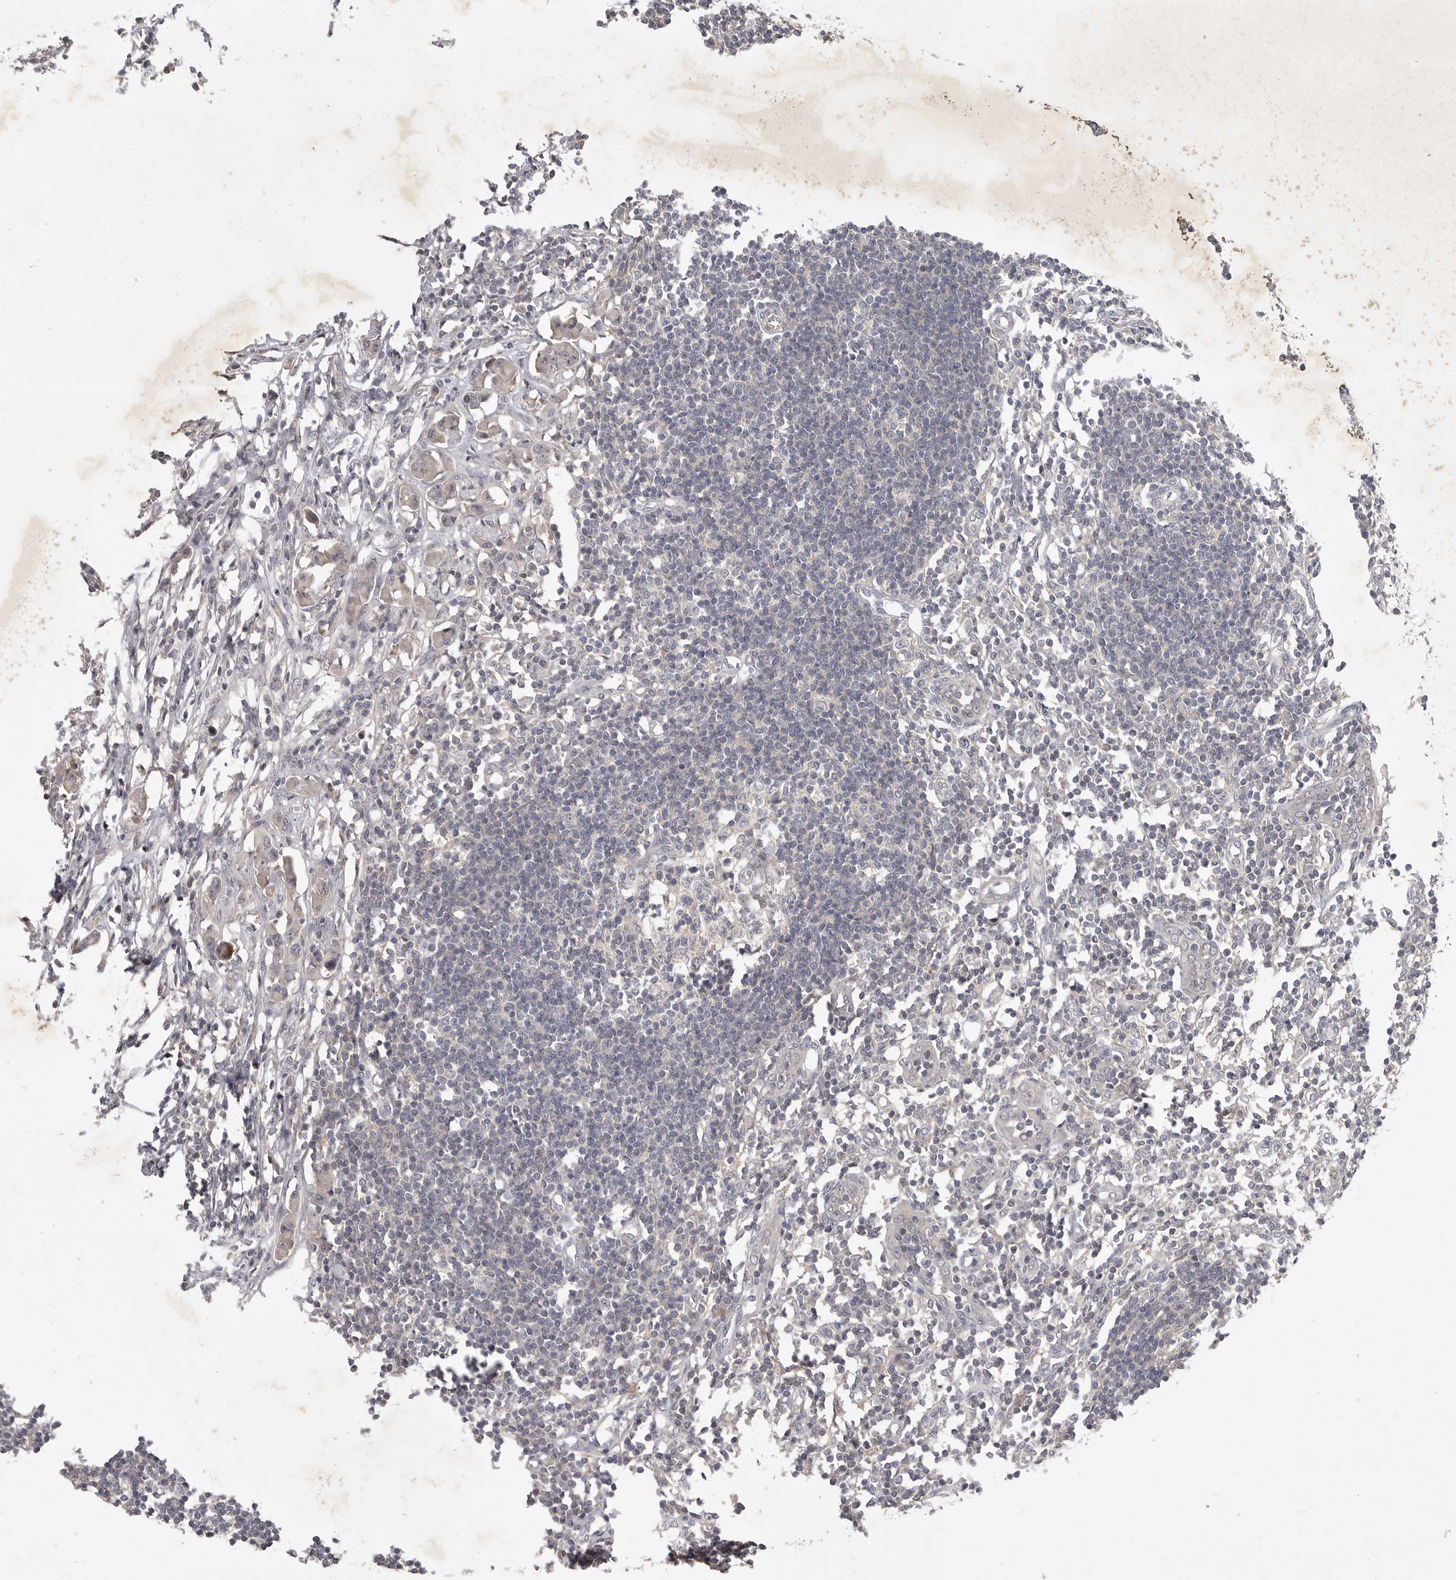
{"staining": {"intensity": "negative", "quantity": "none", "location": "none"}, "tissue": "lymph node", "cell_type": "Germinal center cells", "image_type": "normal", "snomed": [{"axis": "morphology", "description": "Normal tissue, NOS"}, {"axis": "morphology", "description": "Malignant melanoma, Metastatic site"}, {"axis": "topography", "description": "Lymph node"}], "caption": "There is no significant expression in germinal center cells of lymph node. (IHC, brightfield microscopy, high magnification).", "gene": "UBE3D", "patient": {"sex": "male", "age": 41}}